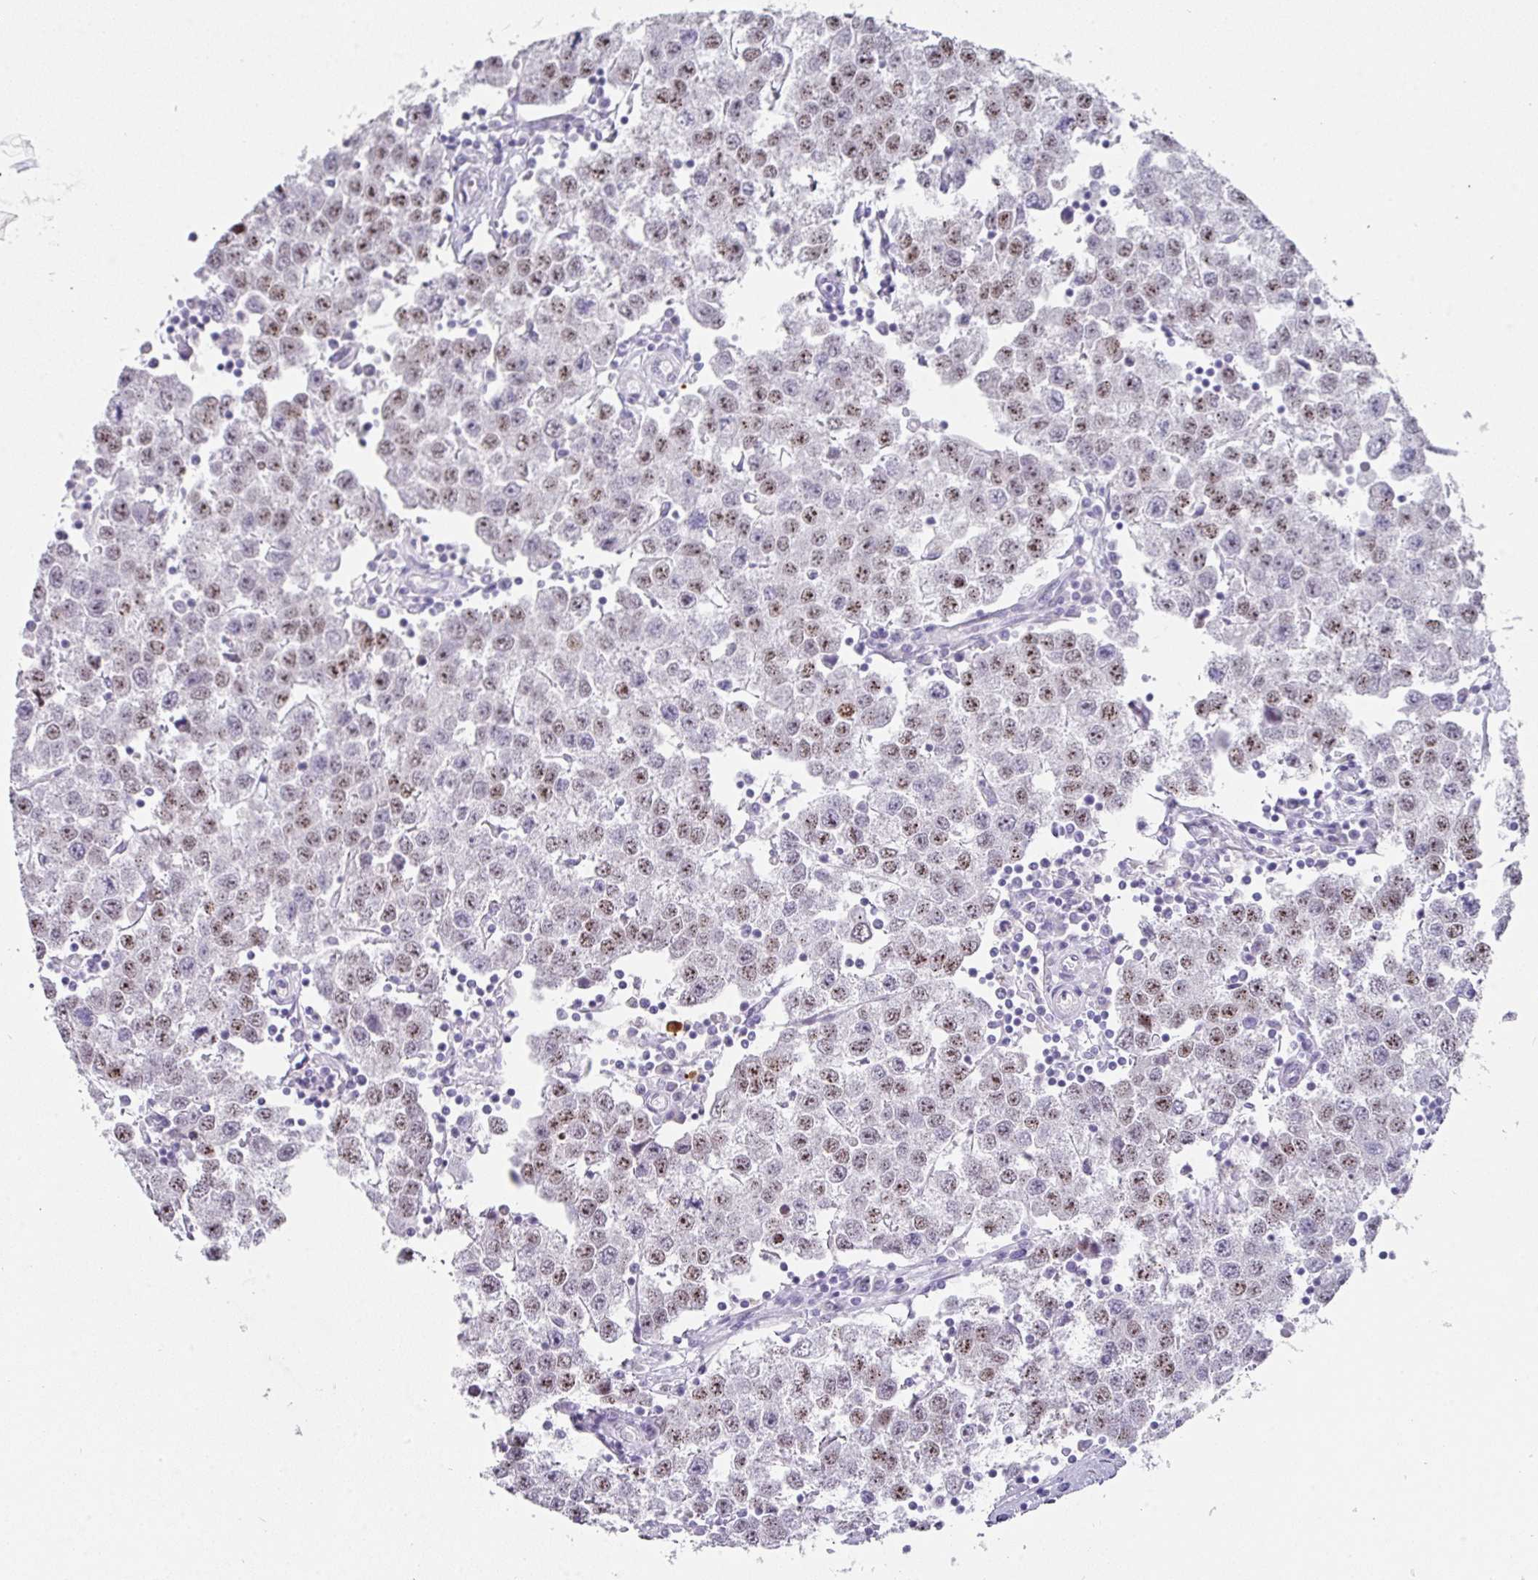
{"staining": {"intensity": "moderate", "quantity": "25%-75%", "location": "nuclear"}, "tissue": "testis cancer", "cell_type": "Tumor cells", "image_type": "cancer", "snomed": [{"axis": "morphology", "description": "Seminoma, NOS"}, {"axis": "topography", "description": "Testis"}], "caption": "DAB immunohistochemical staining of seminoma (testis) exhibits moderate nuclear protein positivity in about 25%-75% of tumor cells. (DAB (3,3'-diaminobenzidine) IHC with brightfield microscopy, high magnification).", "gene": "ANKRD29", "patient": {"sex": "male", "age": 34}}